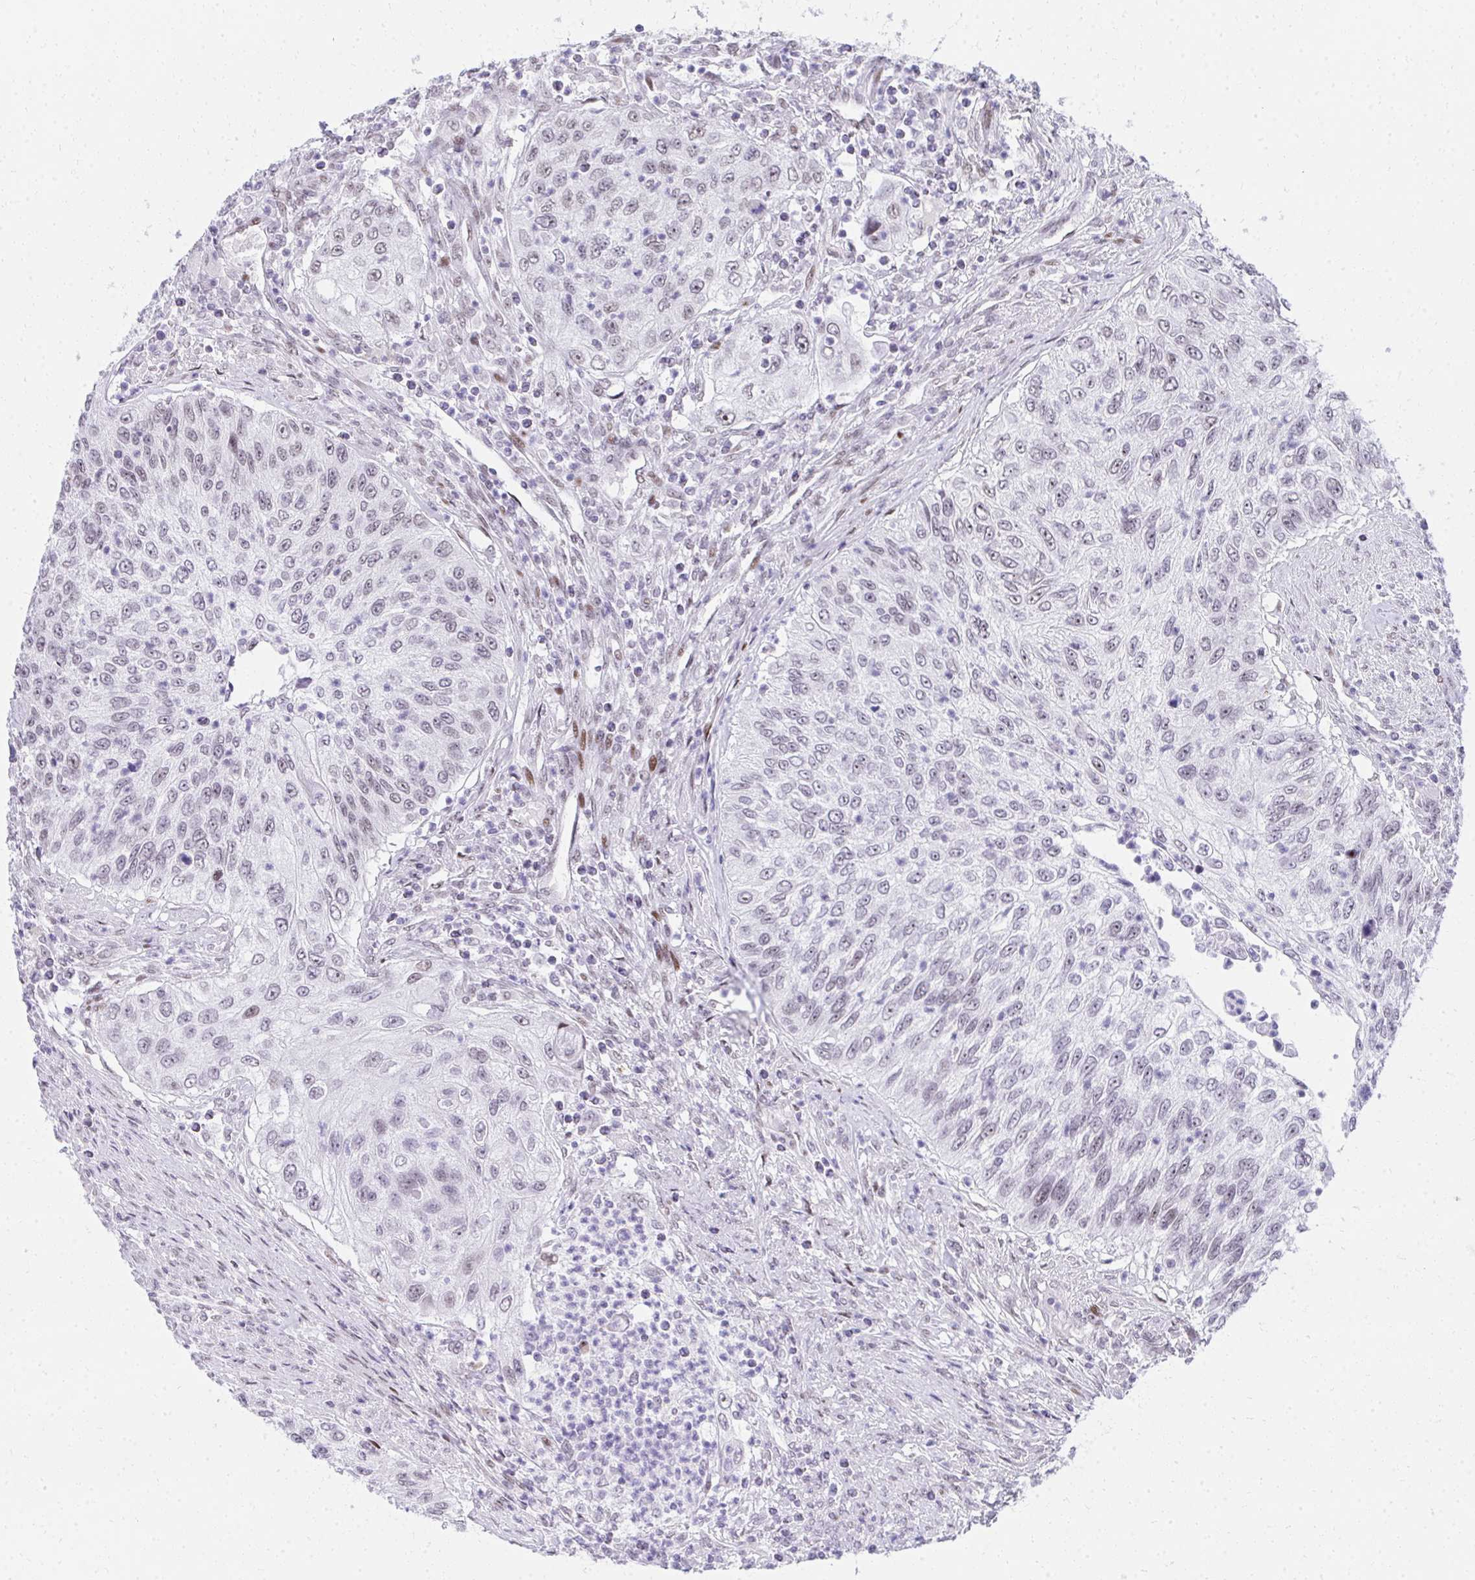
{"staining": {"intensity": "weak", "quantity": "25%-75%", "location": "nuclear"}, "tissue": "urothelial cancer", "cell_type": "Tumor cells", "image_type": "cancer", "snomed": [{"axis": "morphology", "description": "Urothelial carcinoma, High grade"}, {"axis": "topography", "description": "Urinary bladder"}], "caption": "Immunohistochemistry (DAB (3,3'-diaminobenzidine)) staining of urothelial carcinoma (high-grade) exhibits weak nuclear protein expression in approximately 25%-75% of tumor cells. (Brightfield microscopy of DAB IHC at high magnification).", "gene": "GLDN", "patient": {"sex": "female", "age": 60}}